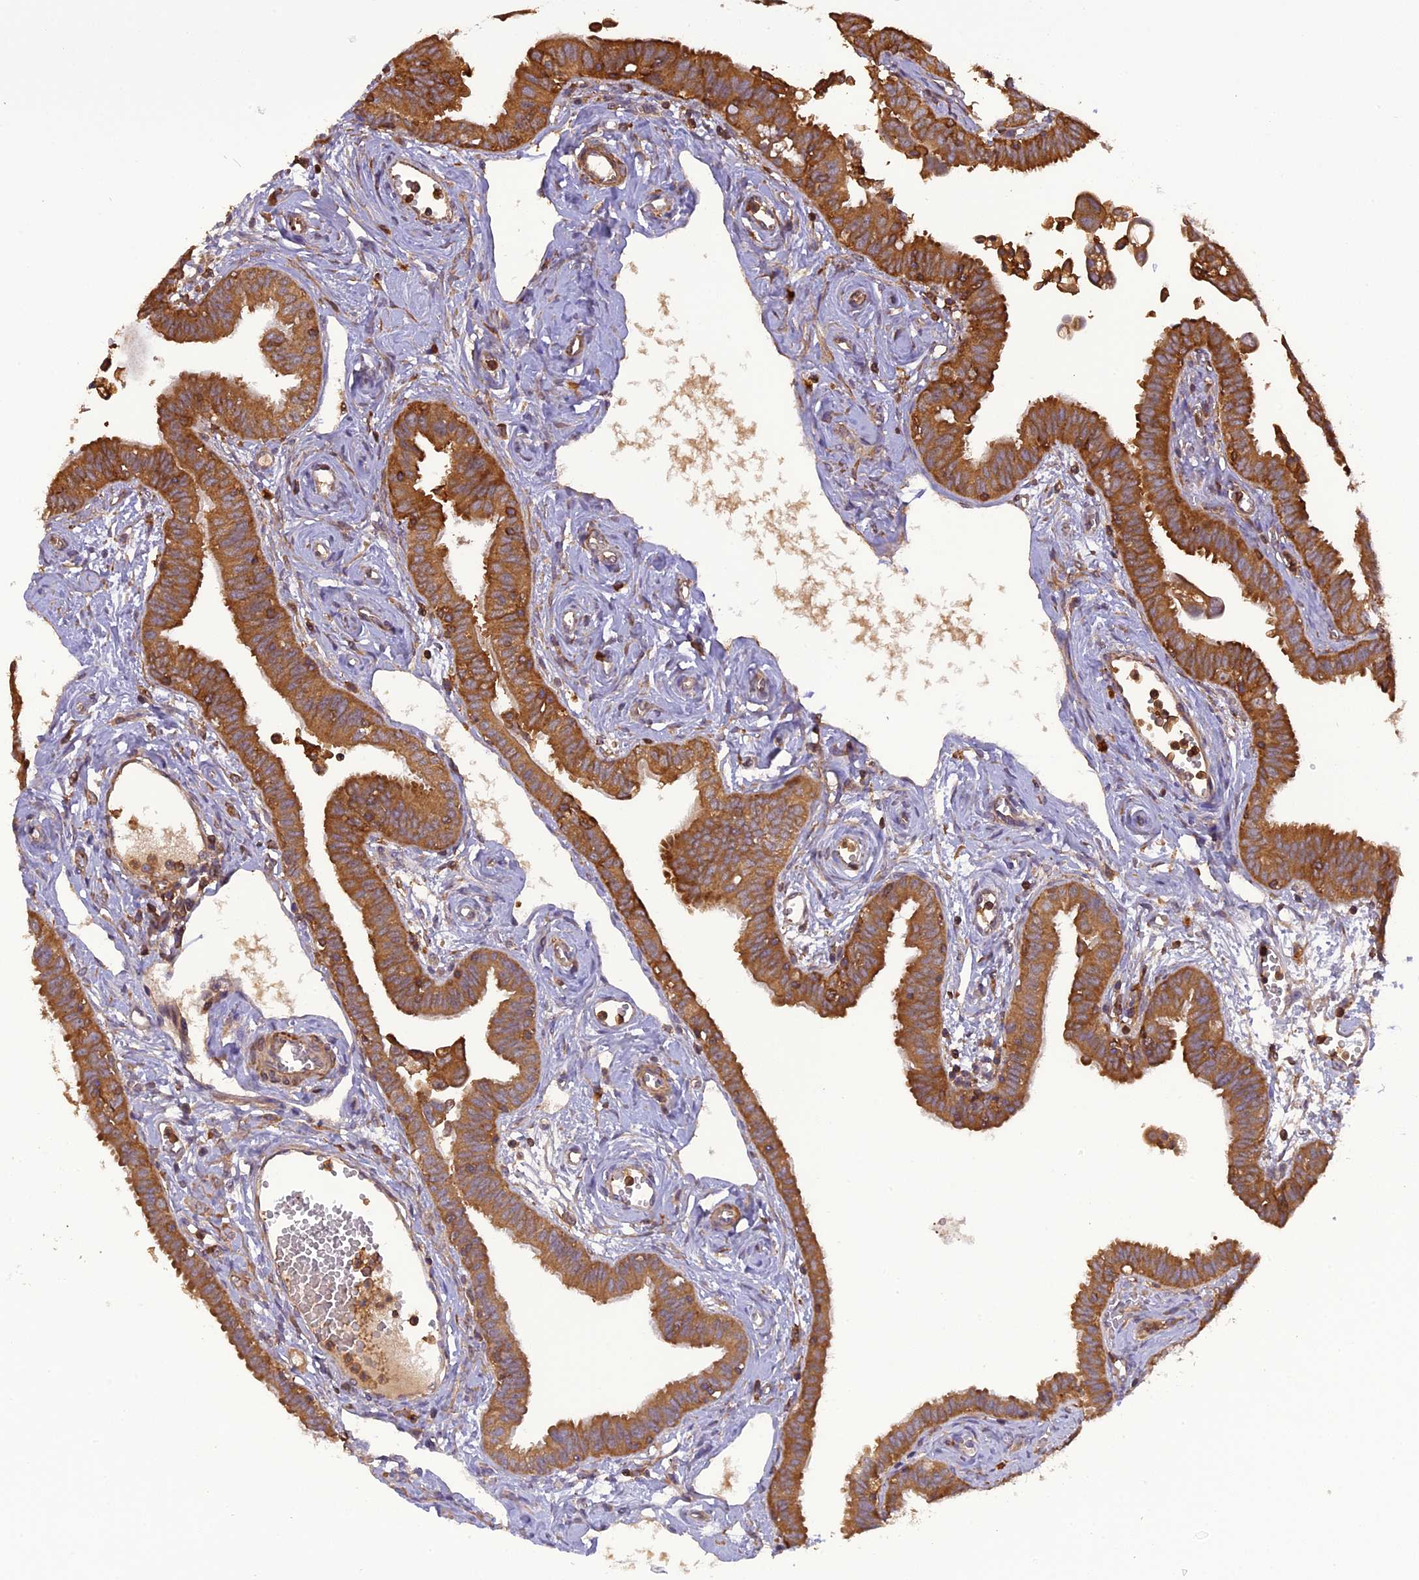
{"staining": {"intensity": "moderate", "quantity": ">75%", "location": "cytoplasmic/membranous"}, "tissue": "fallopian tube", "cell_type": "Glandular cells", "image_type": "normal", "snomed": [{"axis": "morphology", "description": "Normal tissue, NOS"}, {"axis": "morphology", "description": "Carcinoma, NOS"}, {"axis": "topography", "description": "Fallopian tube"}, {"axis": "topography", "description": "Ovary"}], "caption": "A brown stain highlights moderate cytoplasmic/membranous expression of a protein in glandular cells of unremarkable fallopian tube. Nuclei are stained in blue.", "gene": "STOML1", "patient": {"sex": "female", "age": 59}}